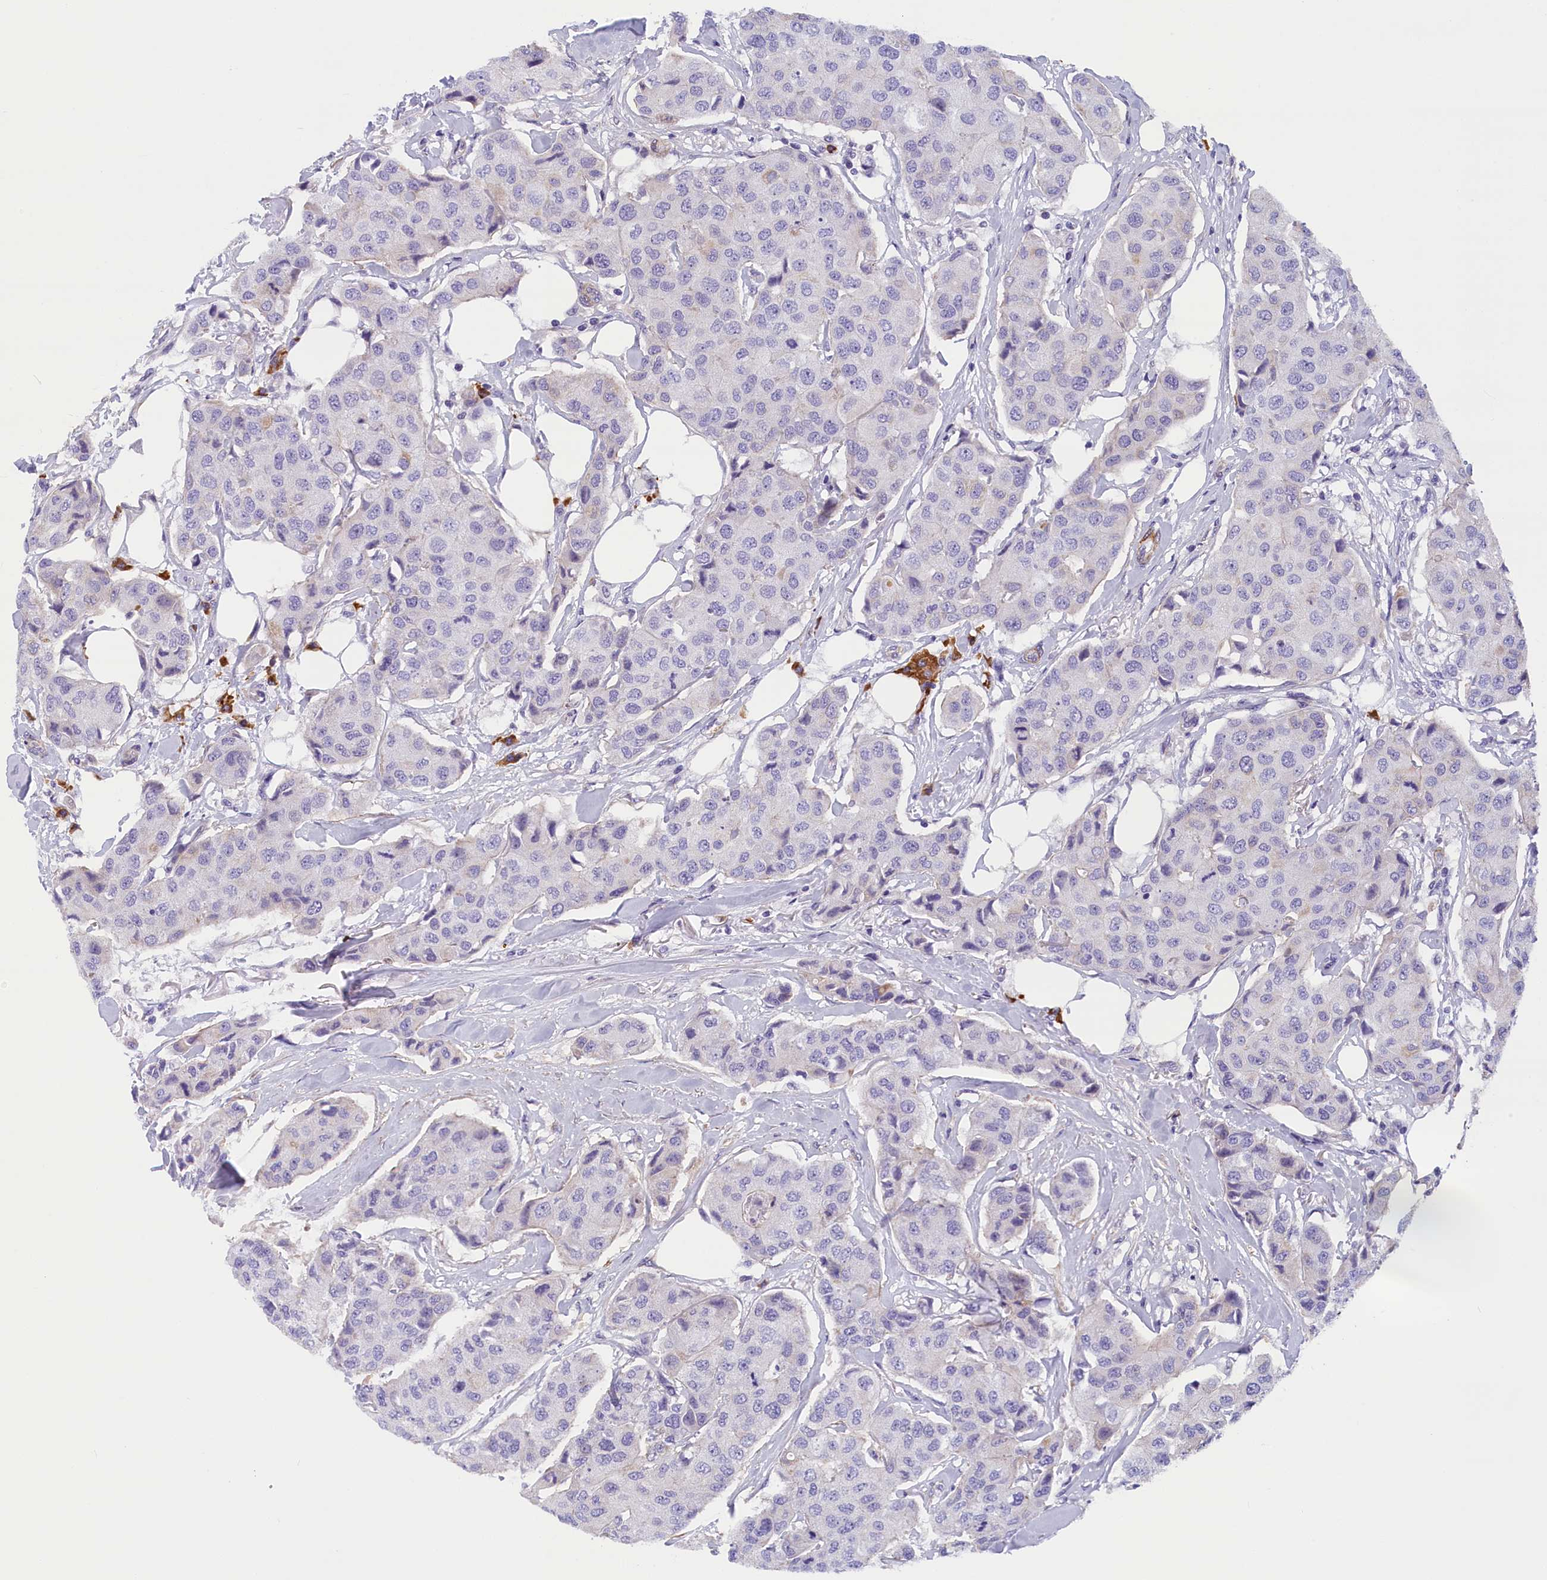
{"staining": {"intensity": "negative", "quantity": "none", "location": "none"}, "tissue": "breast cancer", "cell_type": "Tumor cells", "image_type": "cancer", "snomed": [{"axis": "morphology", "description": "Duct carcinoma"}, {"axis": "topography", "description": "Breast"}], "caption": "Immunohistochemical staining of human invasive ductal carcinoma (breast) exhibits no significant expression in tumor cells.", "gene": "BCL2L13", "patient": {"sex": "female", "age": 80}}